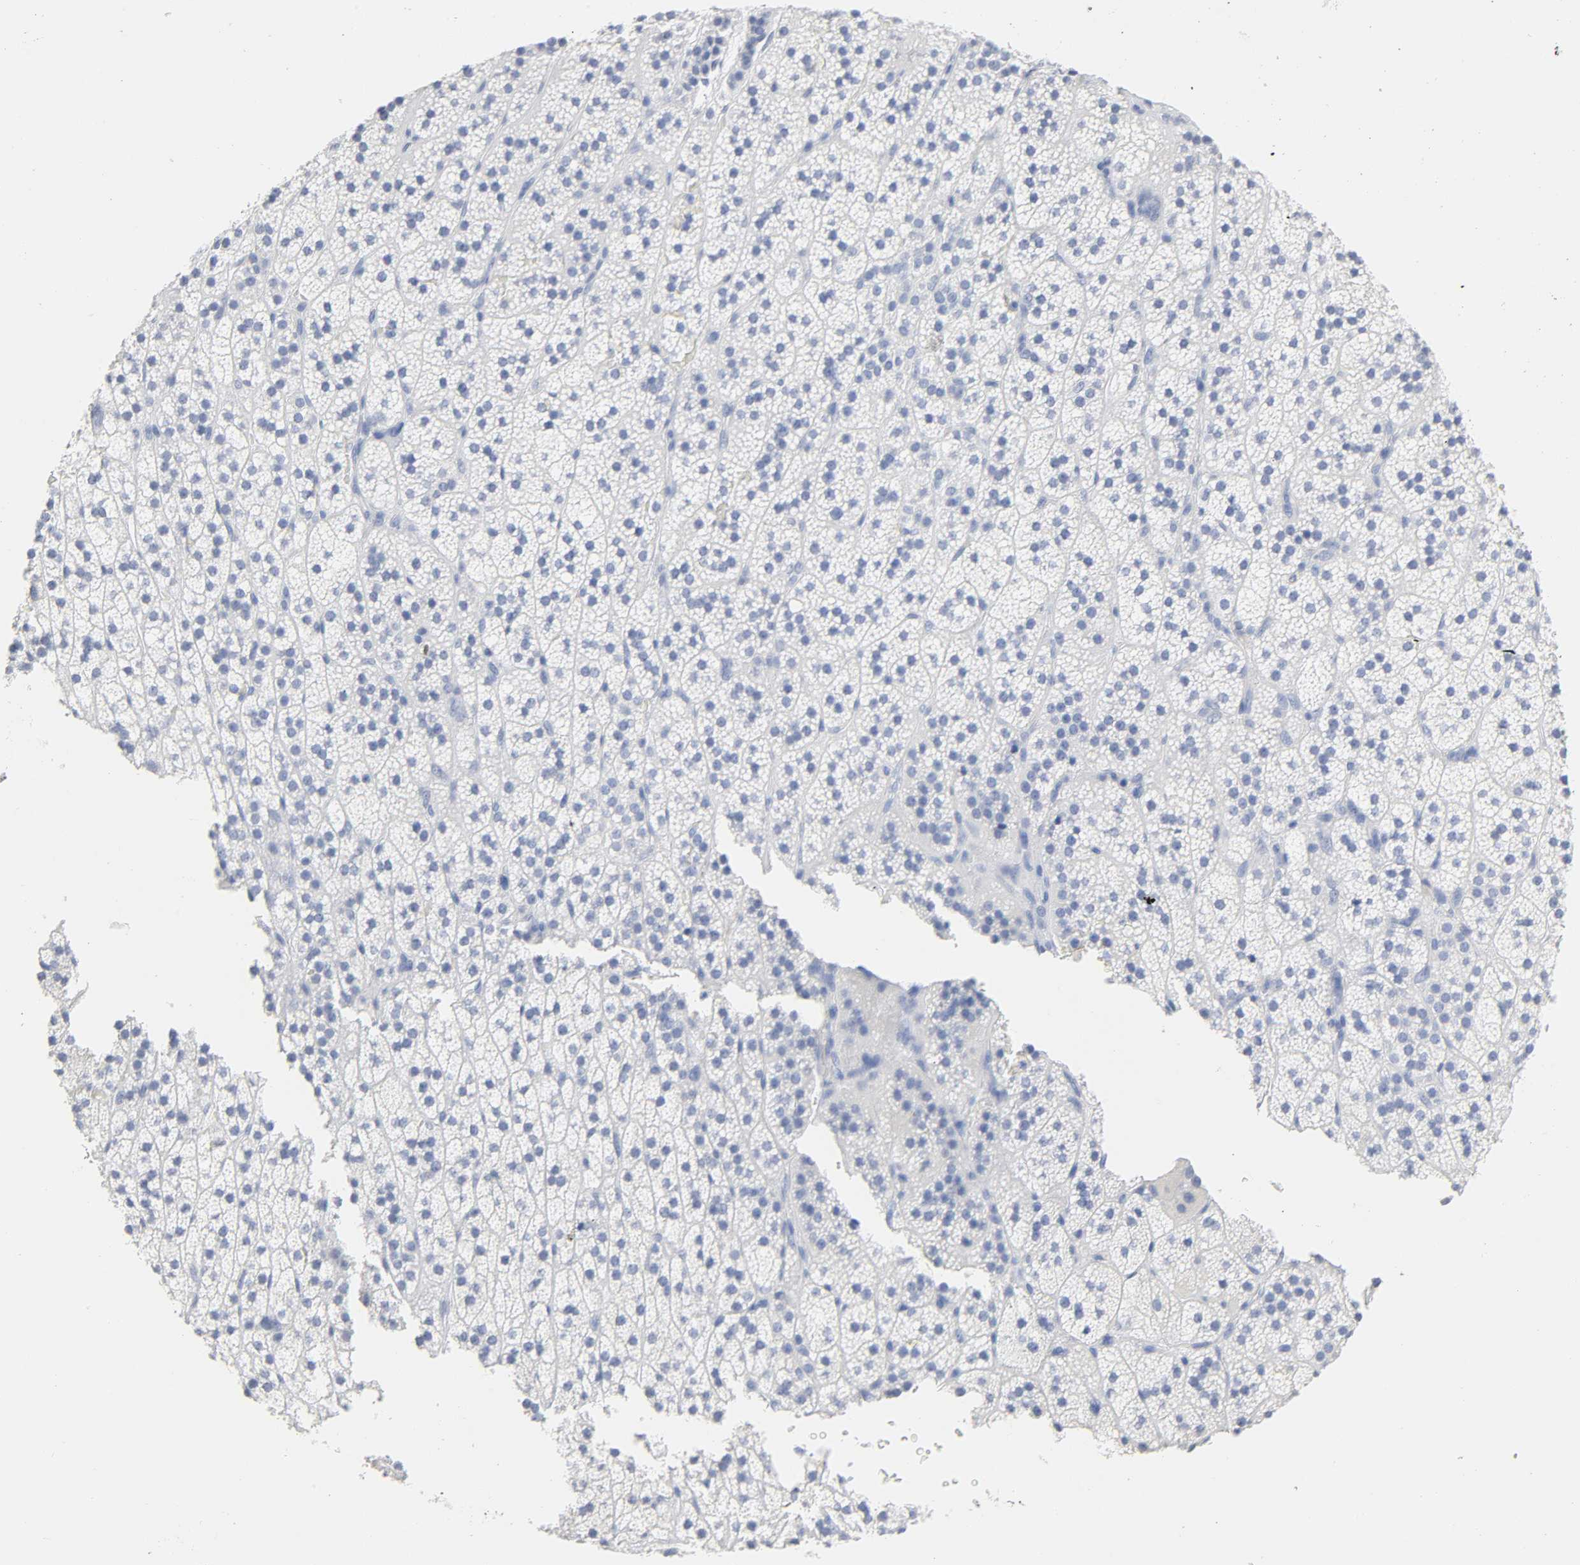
{"staining": {"intensity": "weak", "quantity": "<25%", "location": "cytoplasmic/membranous"}, "tissue": "adrenal gland", "cell_type": "Glandular cells", "image_type": "normal", "snomed": [{"axis": "morphology", "description": "Normal tissue, NOS"}, {"axis": "topography", "description": "Adrenal gland"}], "caption": "The immunohistochemistry (IHC) photomicrograph has no significant positivity in glandular cells of adrenal gland.", "gene": "ACP3", "patient": {"sex": "male", "age": 35}}